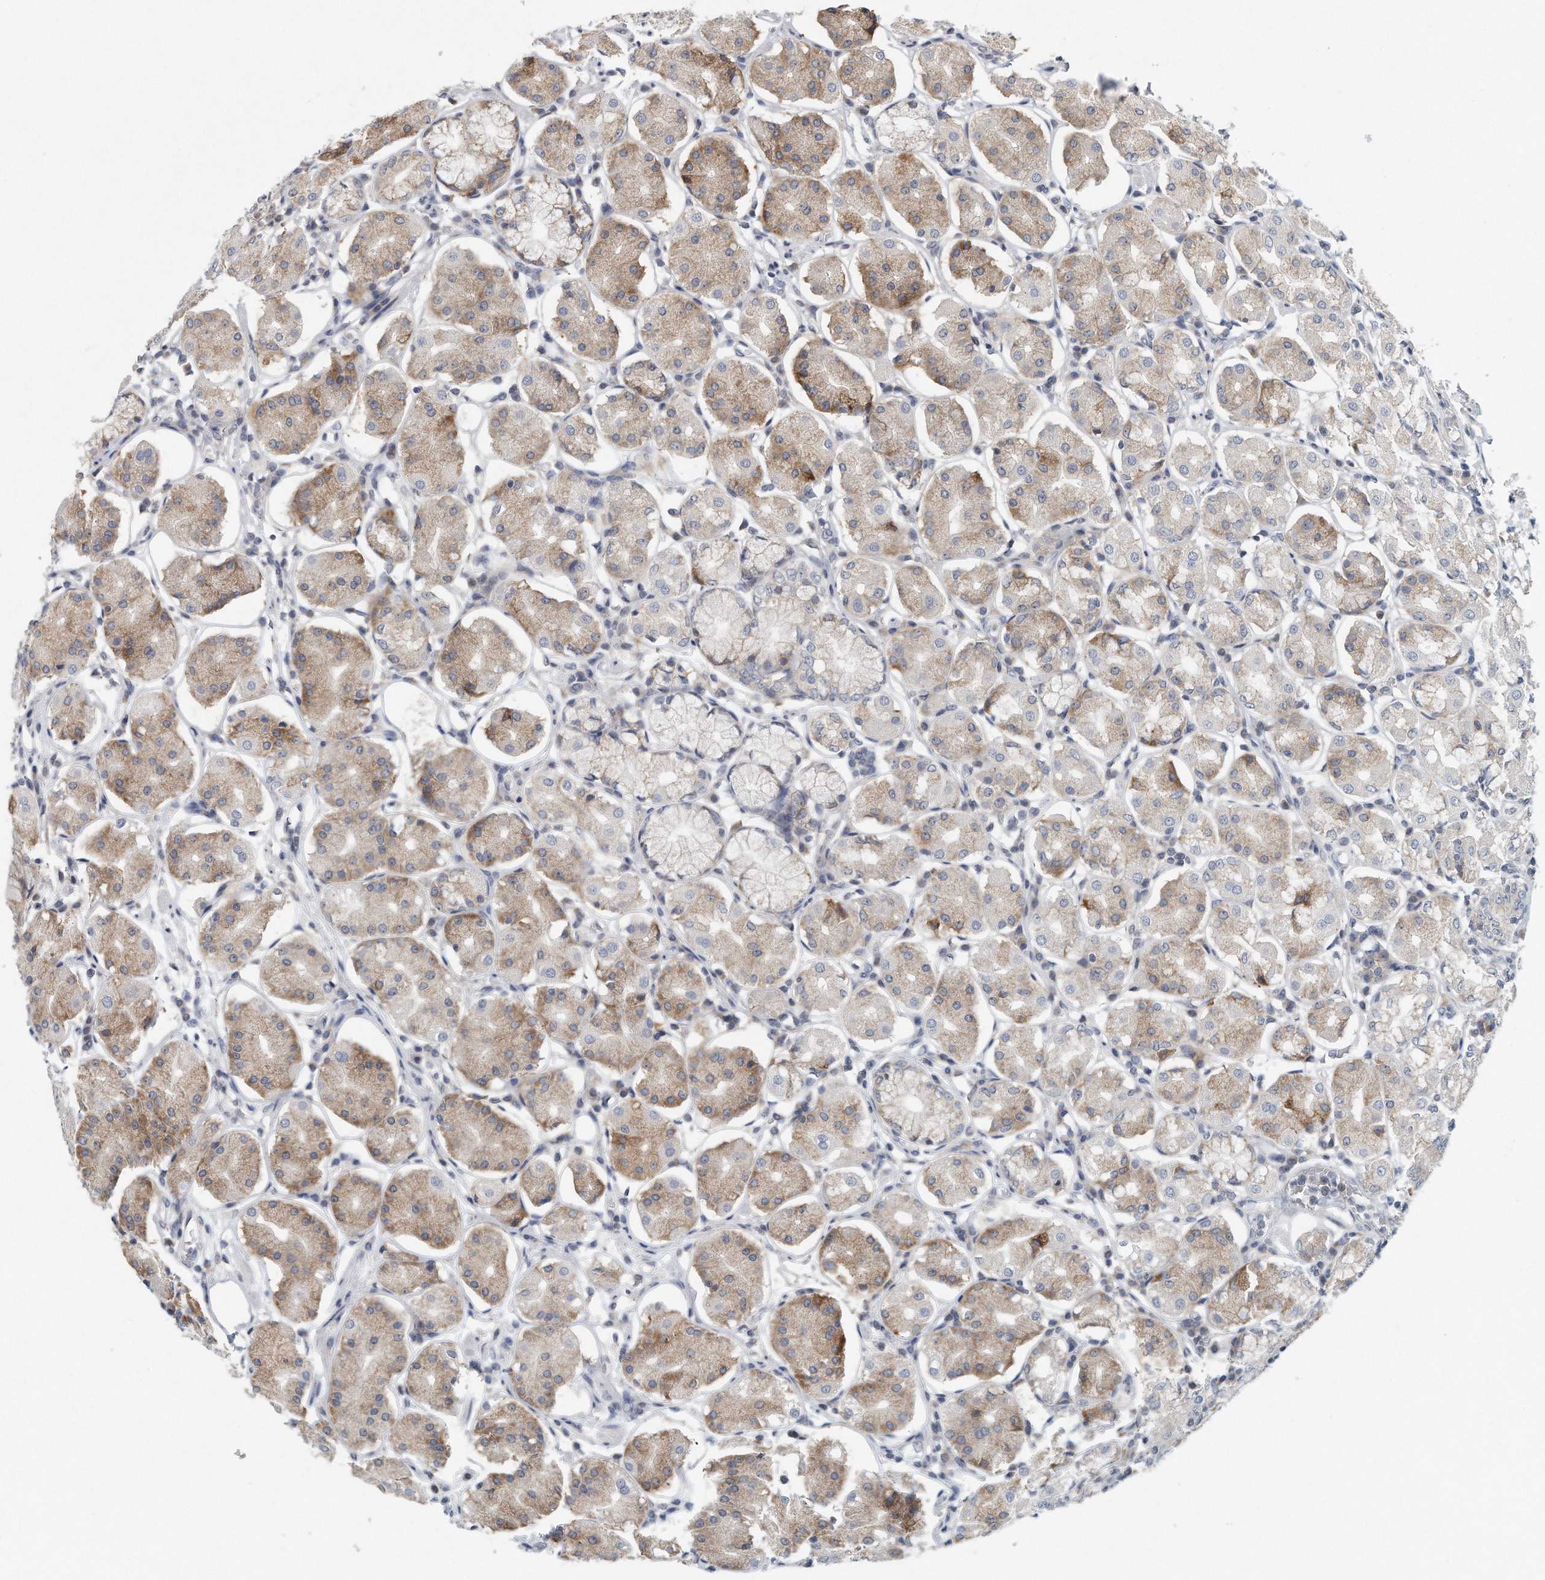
{"staining": {"intensity": "moderate", "quantity": "25%-75%", "location": "cytoplasmic/membranous"}, "tissue": "stomach", "cell_type": "Glandular cells", "image_type": "normal", "snomed": [{"axis": "morphology", "description": "Normal tissue, NOS"}, {"axis": "topography", "description": "Stomach, lower"}], "caption": "About 25%-75% of glandular cells in unremarkable stomach display moderate cytoplasmic/membranous protein expression as visualized by brown immunohistochemical staining.", "gene": "VLDLR", "patient": {"sex": "female", "age": 56}}